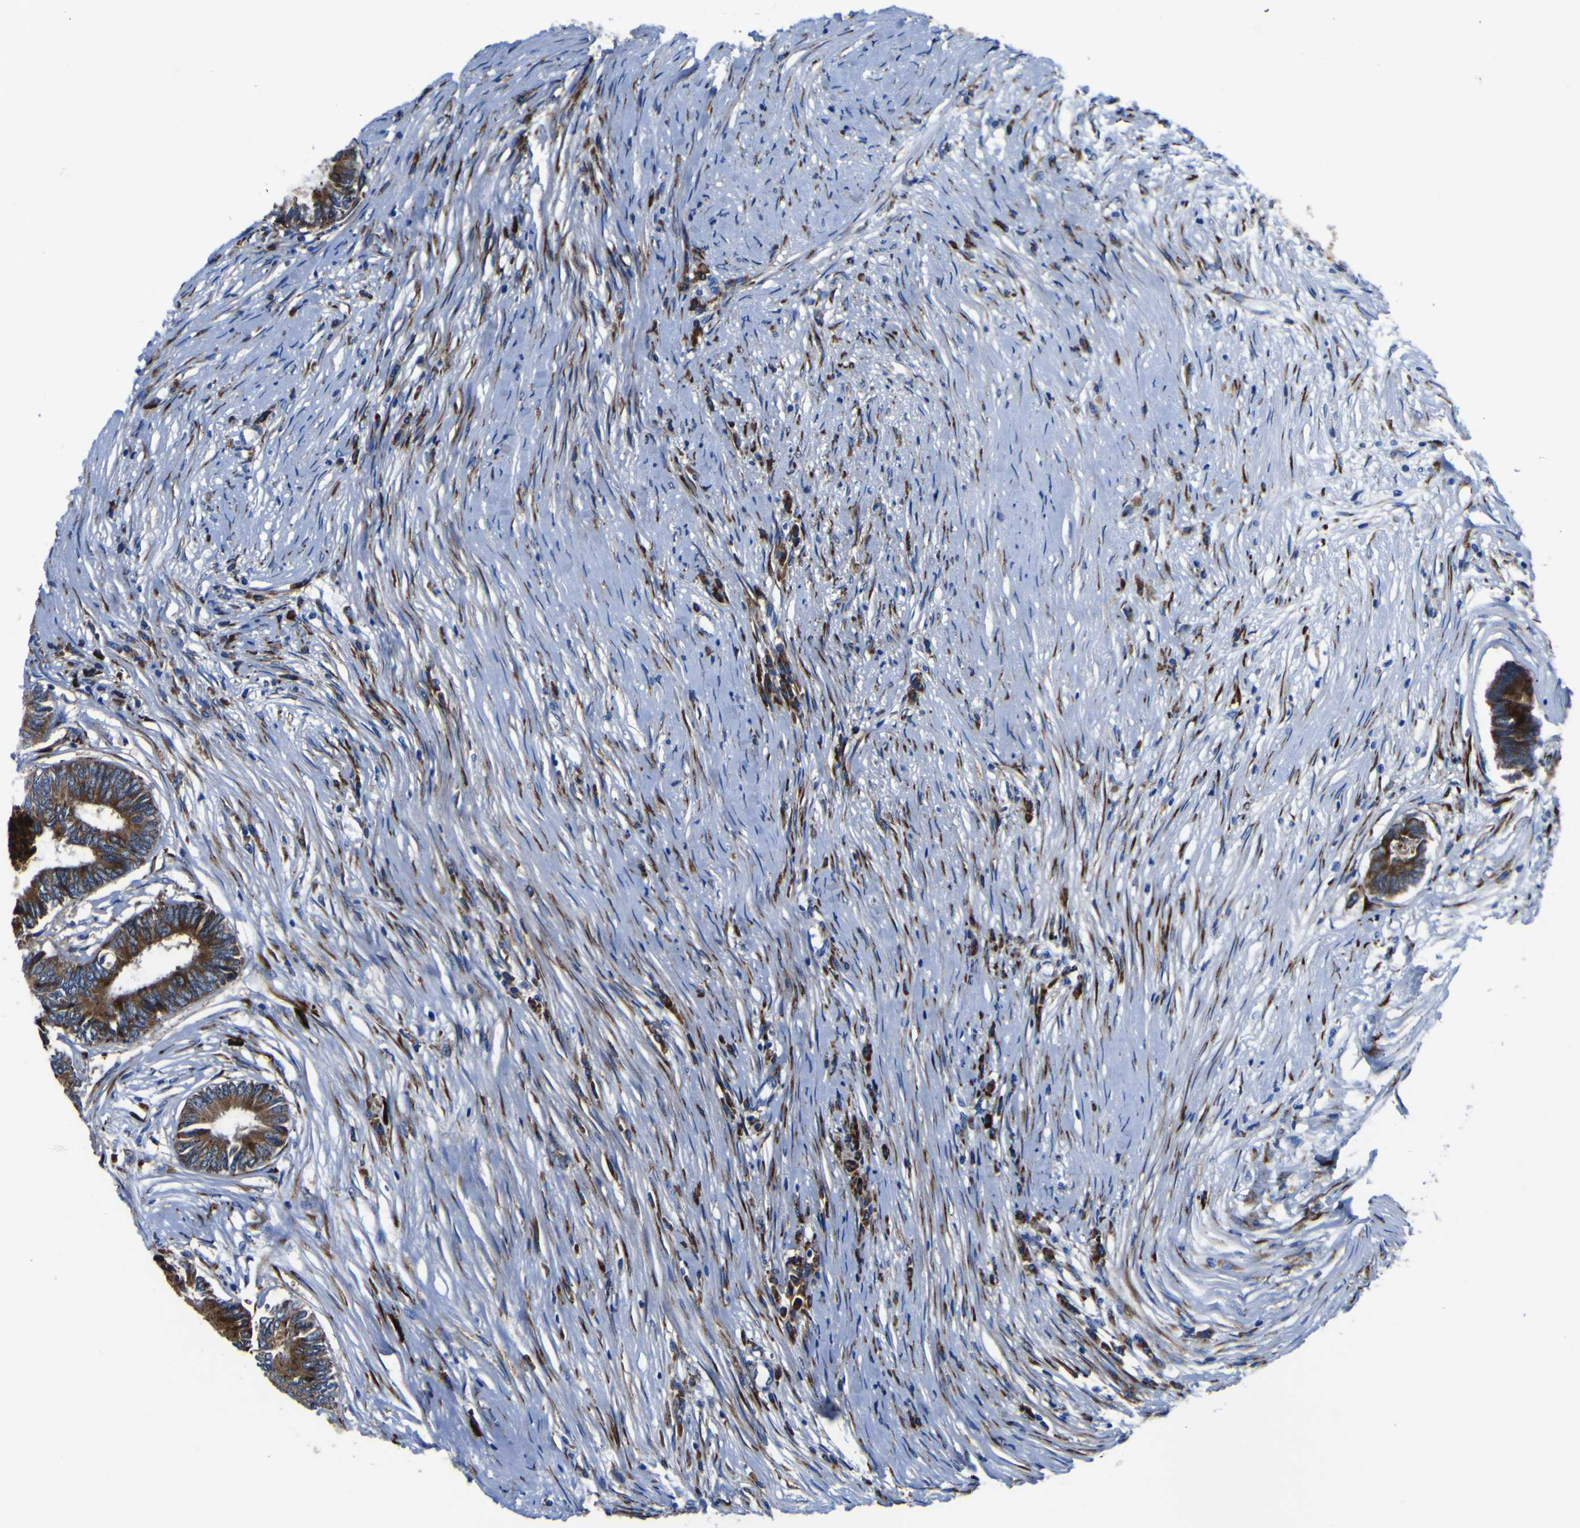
{"staining": {"intensity": "strong", "quantity": "25%-75%", "location": "cytoplasmic/membranous"}, "tissue": "colorectal cancer", "cell_type": "Tumor cells", "image_type": "cancer", "snomed": [{"axis": "morphology", "description": "Adenocarcinoma, NOS"}, {"axis": "topography", "description": "Rectum"}], "caption": "An IHC image of neoplastic tissue is shown. Protein staining in brown highlights strong cytoplasmic/membranous positivity in colorectal cancer (adenocarcinoma) within tumor cells. The staining was performed using DAB (3,3'-diaminobenzidine) to visualize the protein expression in brown, while the nuclei were stained in blue with hematoxylin (Magnification: 20x).", "gene": "SCD", "patient": {"sex": "male", "age": 63}}